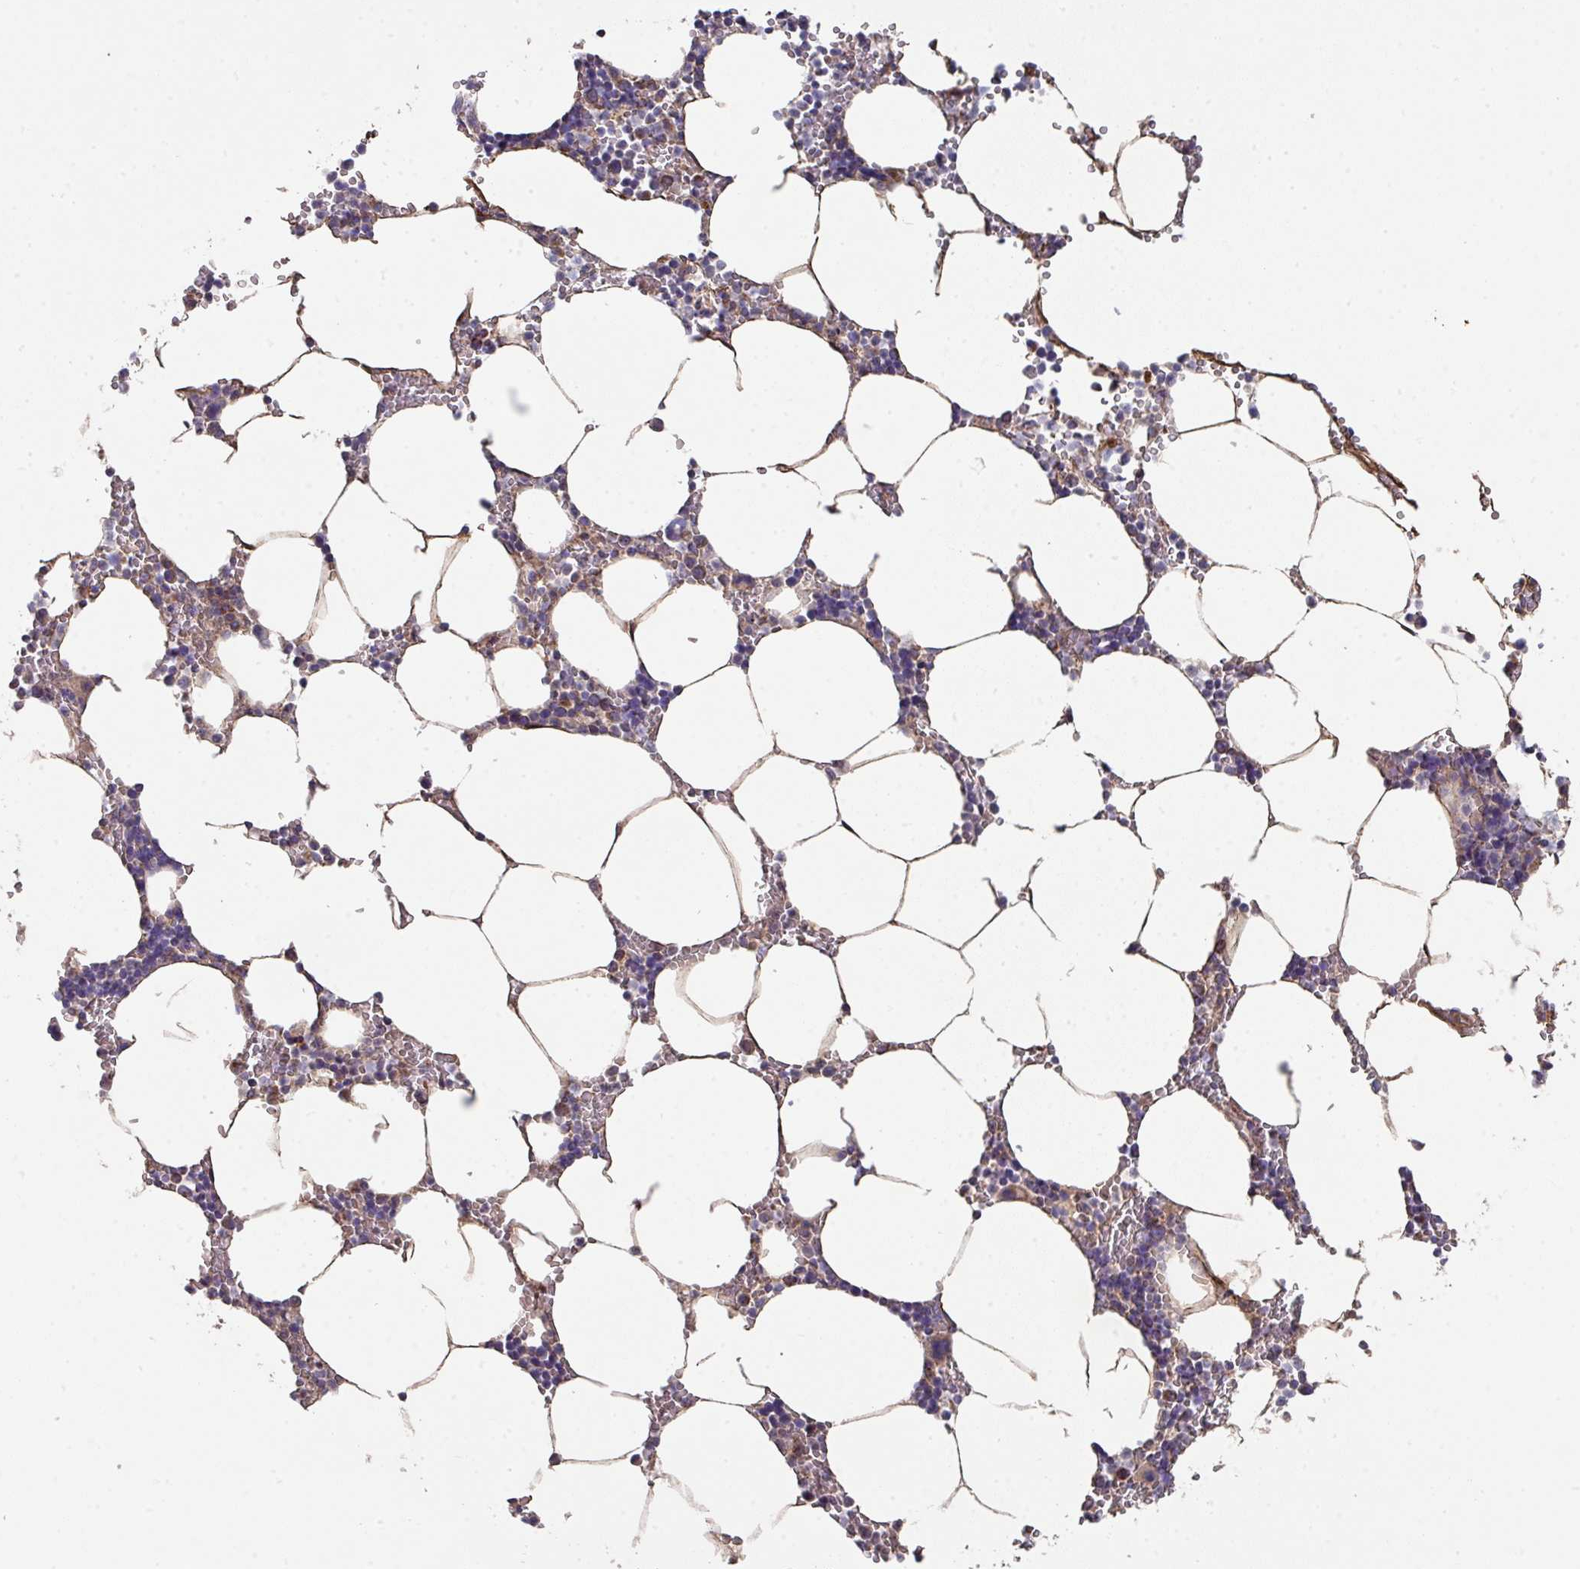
{"staining": {"intensity": "negative", "quantity": "none", "location": "none"}, "tissue": "bone marrow", "cell_type": "Hematopoietic cells", "image_type": "normal", "snomed": [{"axis": "morphology", "description": "Normal tissue, NOS"}, {"axis": "topography", "description": "Bone marrow"}], "caption": "IHC histopathology image of unremarkable bone marrow: human bone marrow stained with DAB (3,3'-diaminobenzidine) displays no significant protein staining in hematopoietic cells. Nuclei are stained in blue.", "gene": "DCAF12L1", "patient": {"sex": "male", "age": 70}}